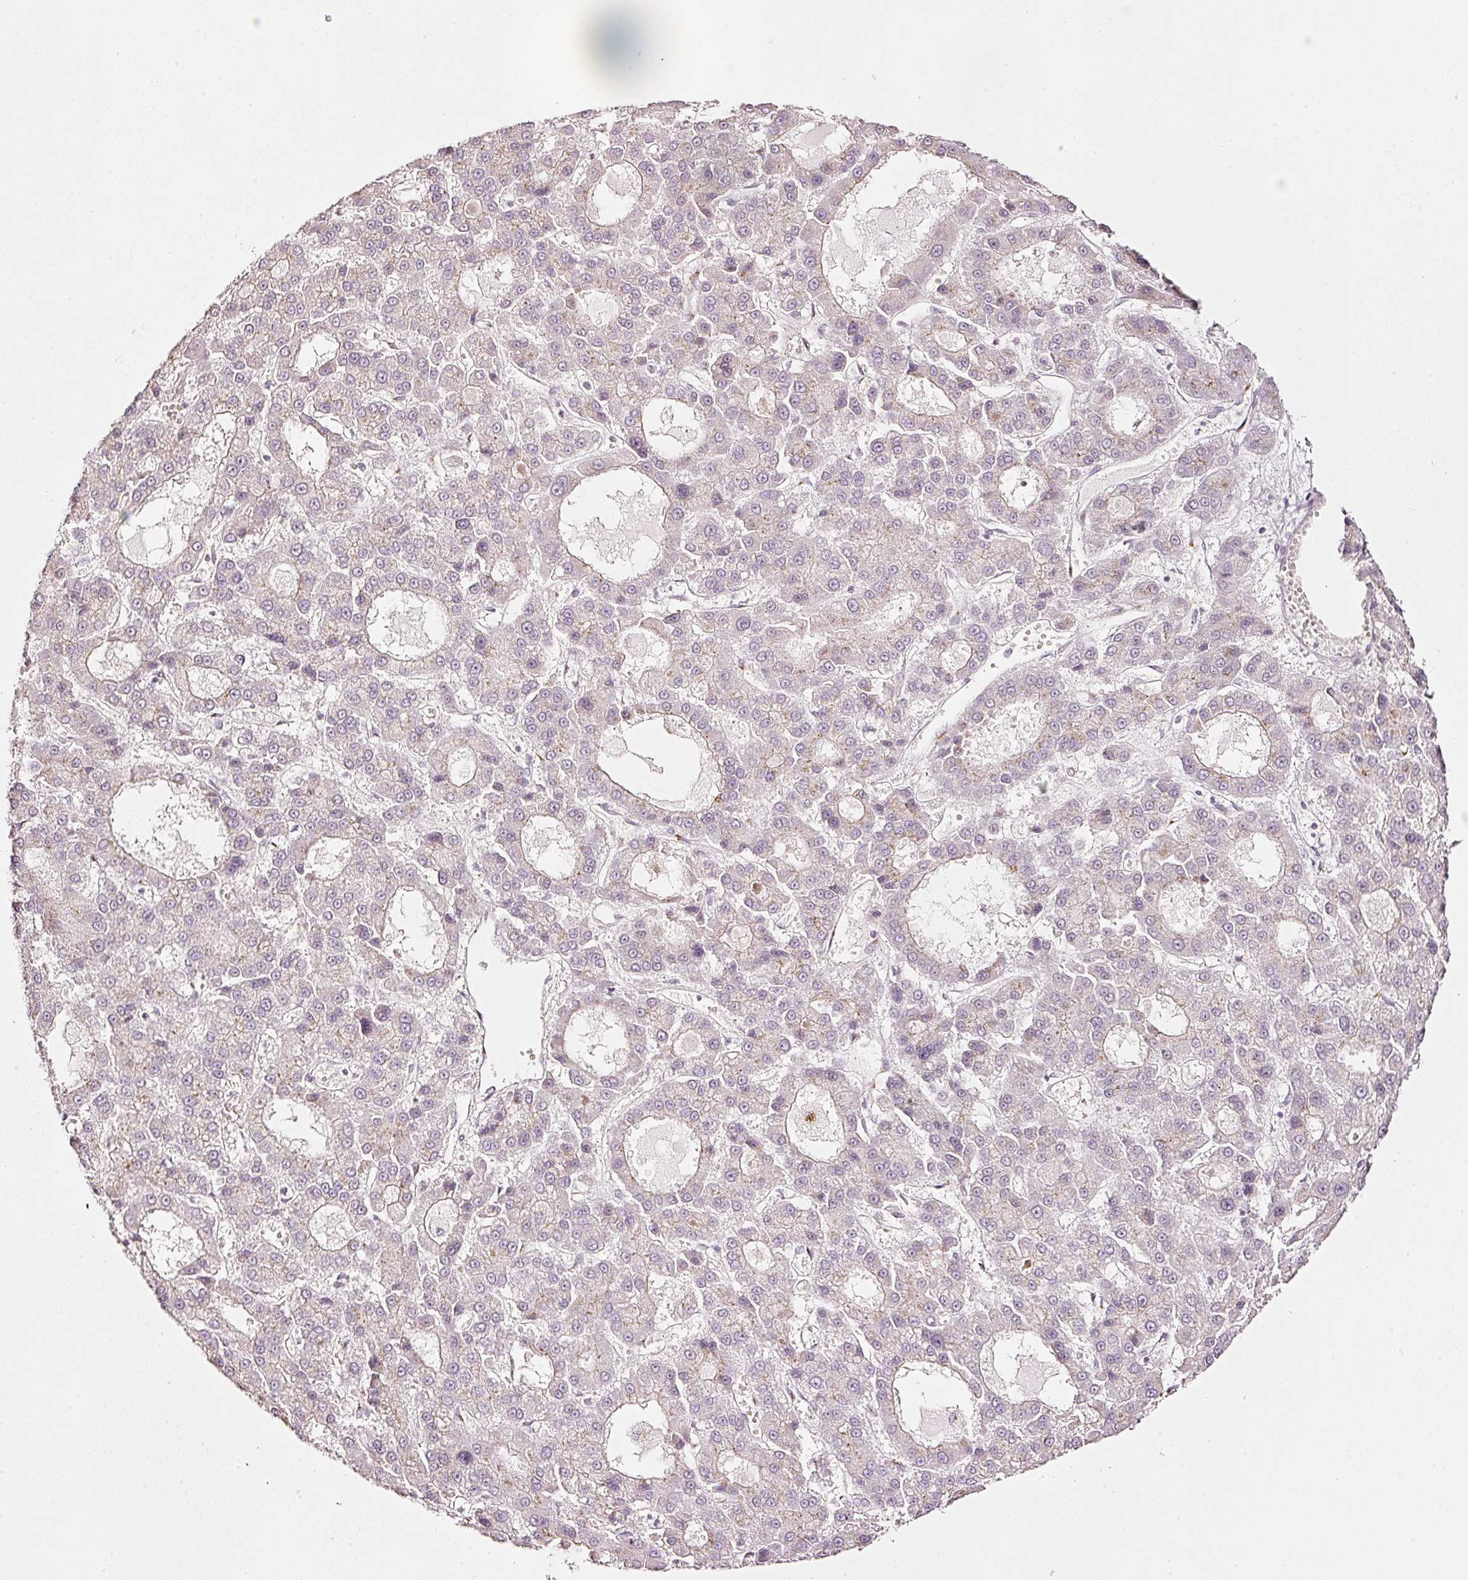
{"staining": {"intensity": "weak", "quantity": "<25%", "location": "cytoplasmic/membranous"}, "tissue": "liver cancer", "cell_type": "Tumor cells", "image_type": "cancer", "snomed": [{"axis": "morphology", "description": "Carcinoma, Hepatocellular, NOS"}, {"axis": "topography", "description": "Liver"}], "caption": "Photomicrograph shows no significant protein expression in tumor cells of liver cancer (hepatocellular carcinoma).", "gene": "SDF4", "patient": {"sex": "male", "age": 70}}